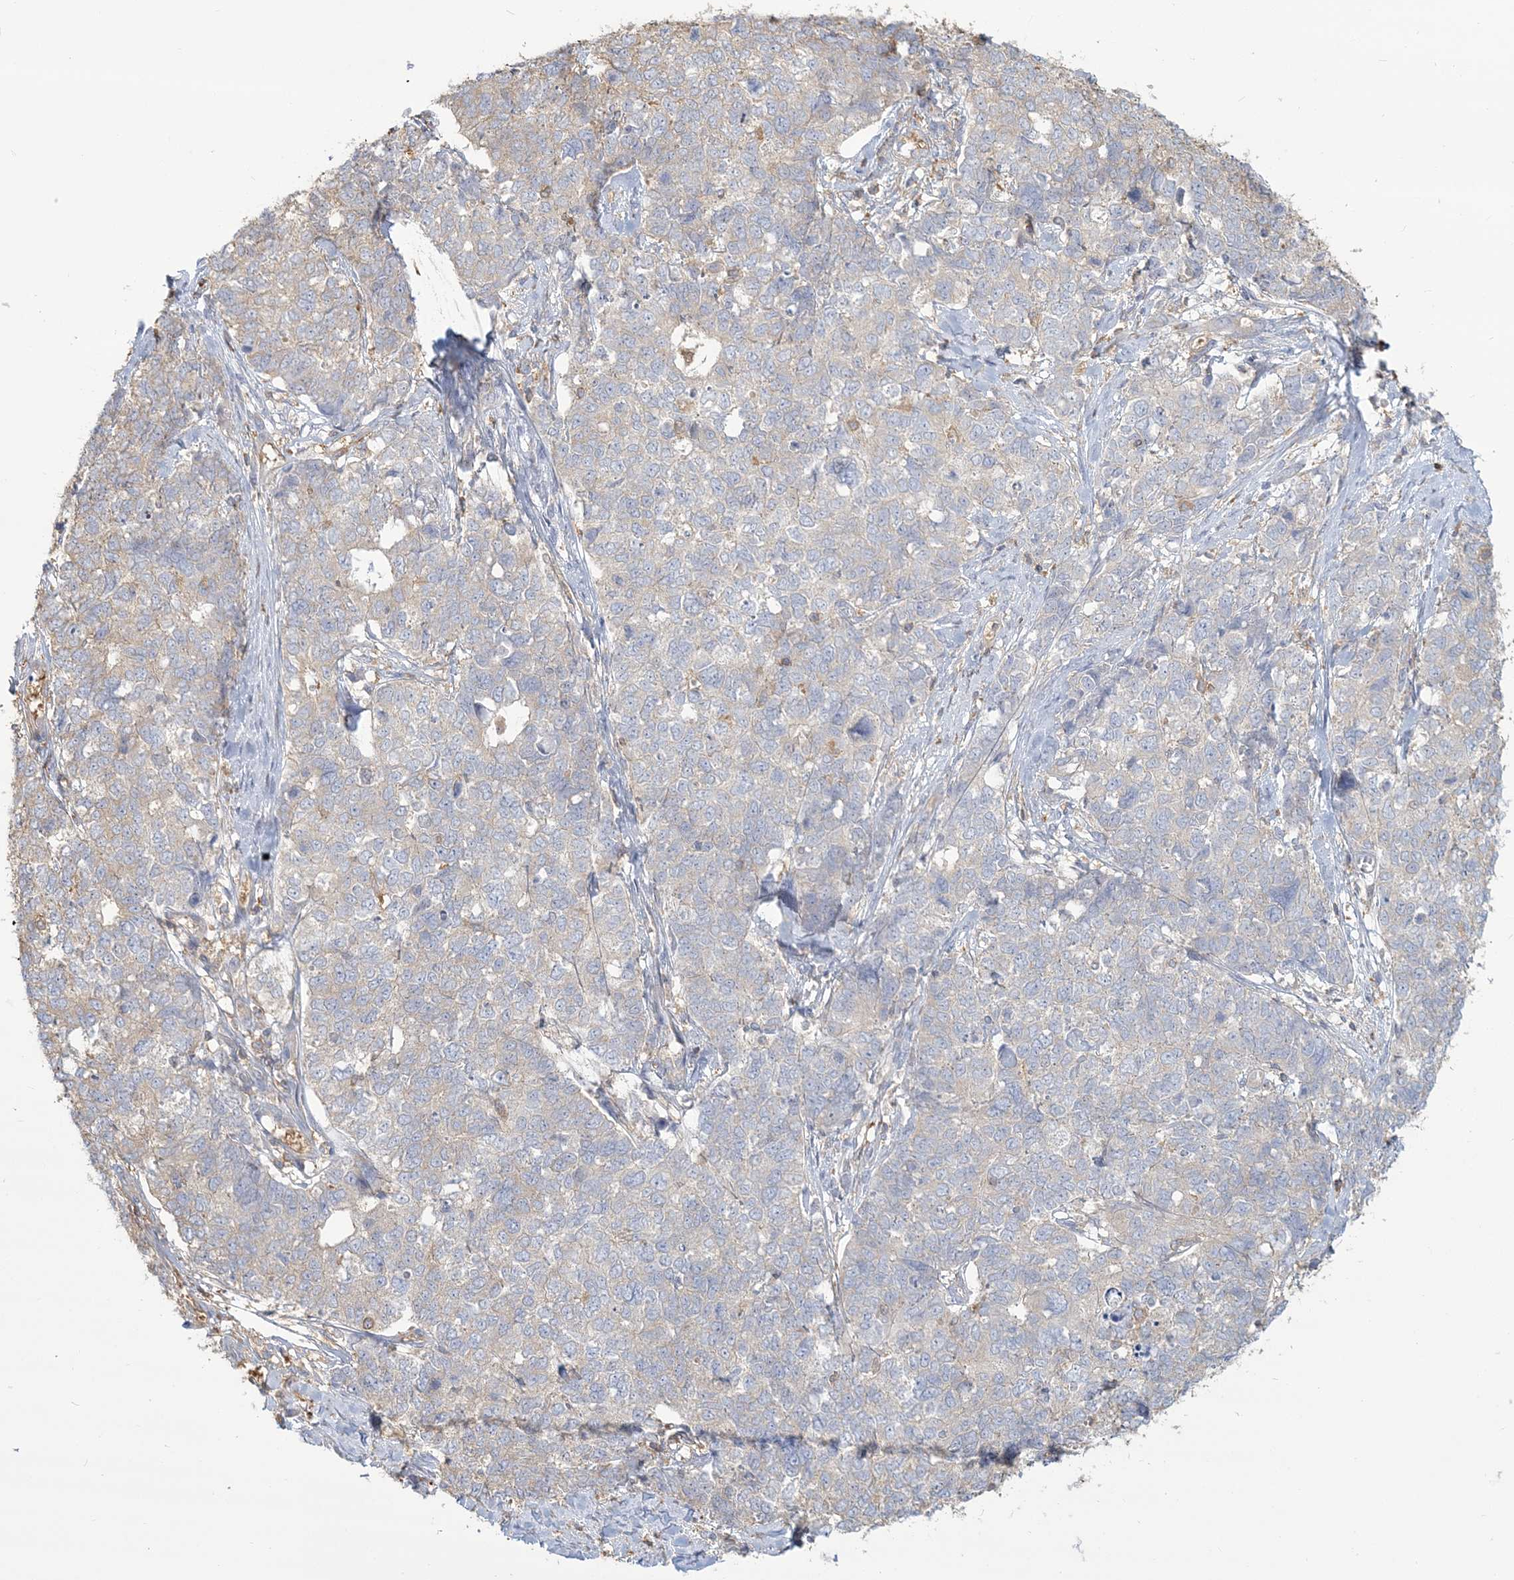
{"staining": {"intensity": "negative", "quantity": "none", "location": "none"}, "tissue": "cervical cancer", "cell_type": "Tumor cells", "image_type": "cancer", "snomed": [{"axis": "morphology", "description": "Squamous cell carcinoma, NOS"}, {"axis": "topography", "description": "Cervix"}], "caption": "Protein analysis of cervical cancer shows no significant positivity in tumor cells.", "gene": "ANKS1A", "patient": {"sex": "female", "age": 63}}